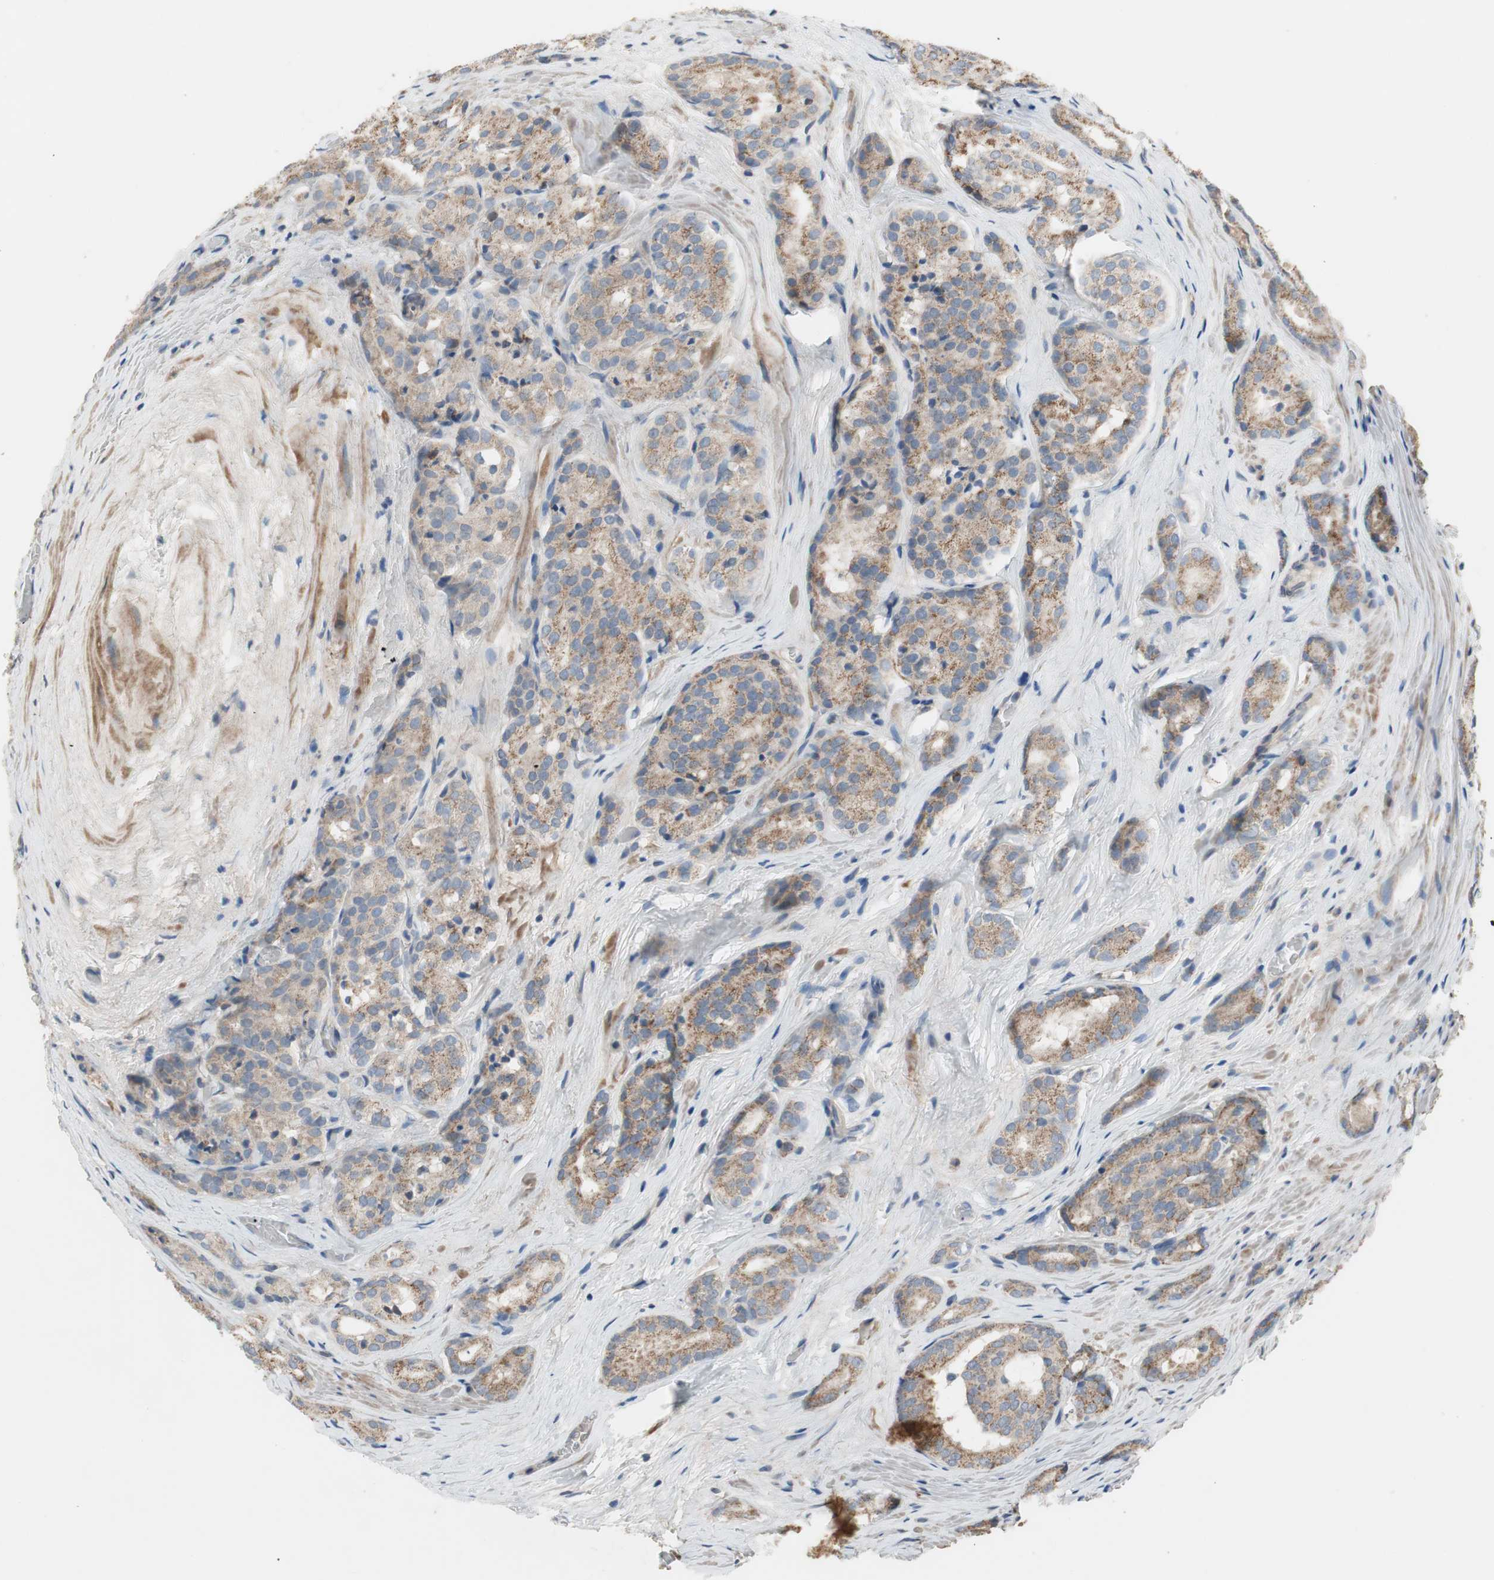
{"staining": {"intensity": "moderate", "quantity": ">75%", "location": "cytoplasmic/membranous"}, "tissue": "prostate cancer", "cell_type": "Tumor cells", "image_type": "cancer", "snomed": [{"axis": "morphology", "description": "Adenocarcinoma, High grade"}, {"axis": "topography", "description": "Prostate"}], "caption": "This histopathology image reveals prostate cancer (adenocarcinoma (high-grade)) stained with immunohistochemistry to label a protein in brown. The cytoplasmic/membranous of tumor cells show moderate positivity for the protein. Nuclei are counter-stained blue.", "gene": "TACR3", "patient": {"sex": "male", "age": 64}}